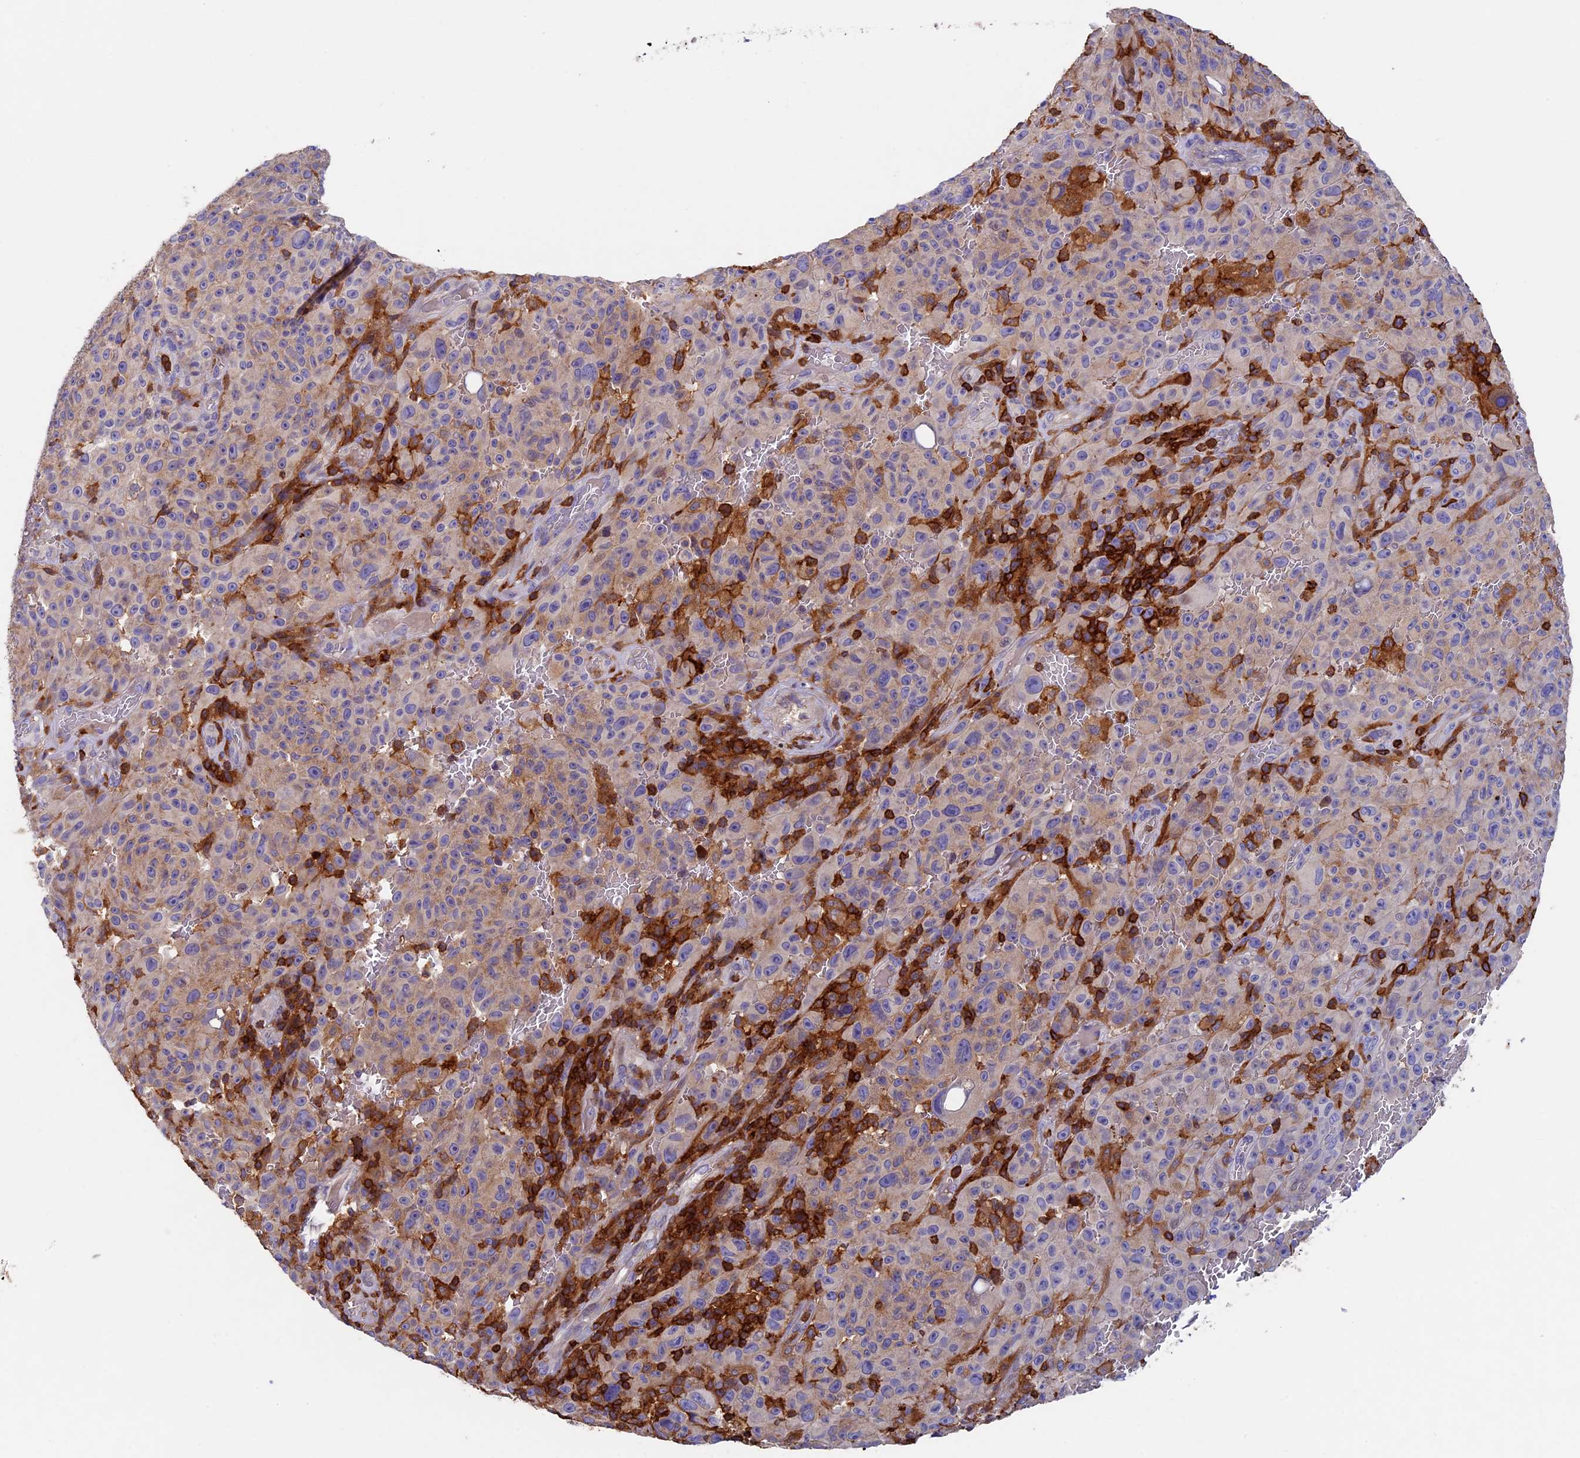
{"staining": {"intensity": "weak", "quantity": "<25%", "location": "cytoplasmic/membranous"}, "tissue": "melanoma", "cell_type": "Tumor cells", "image_type": "cancer", "snomed": [{"axis": "morphology", "description": "Malignant melanoma, NOS"}, {"axis": "topography", "description": "Skin"}], "caption": "Immunohistochemistry of melanoma shows no expression in tumor cells. Brightfield microscopy of immunohistochemistry (IHC) stained with DAB (brown) and hematoxylin (blue), captured at high magnification.", "gene": "ADAT1", "patient": {"sex": "female", "age": 82}}